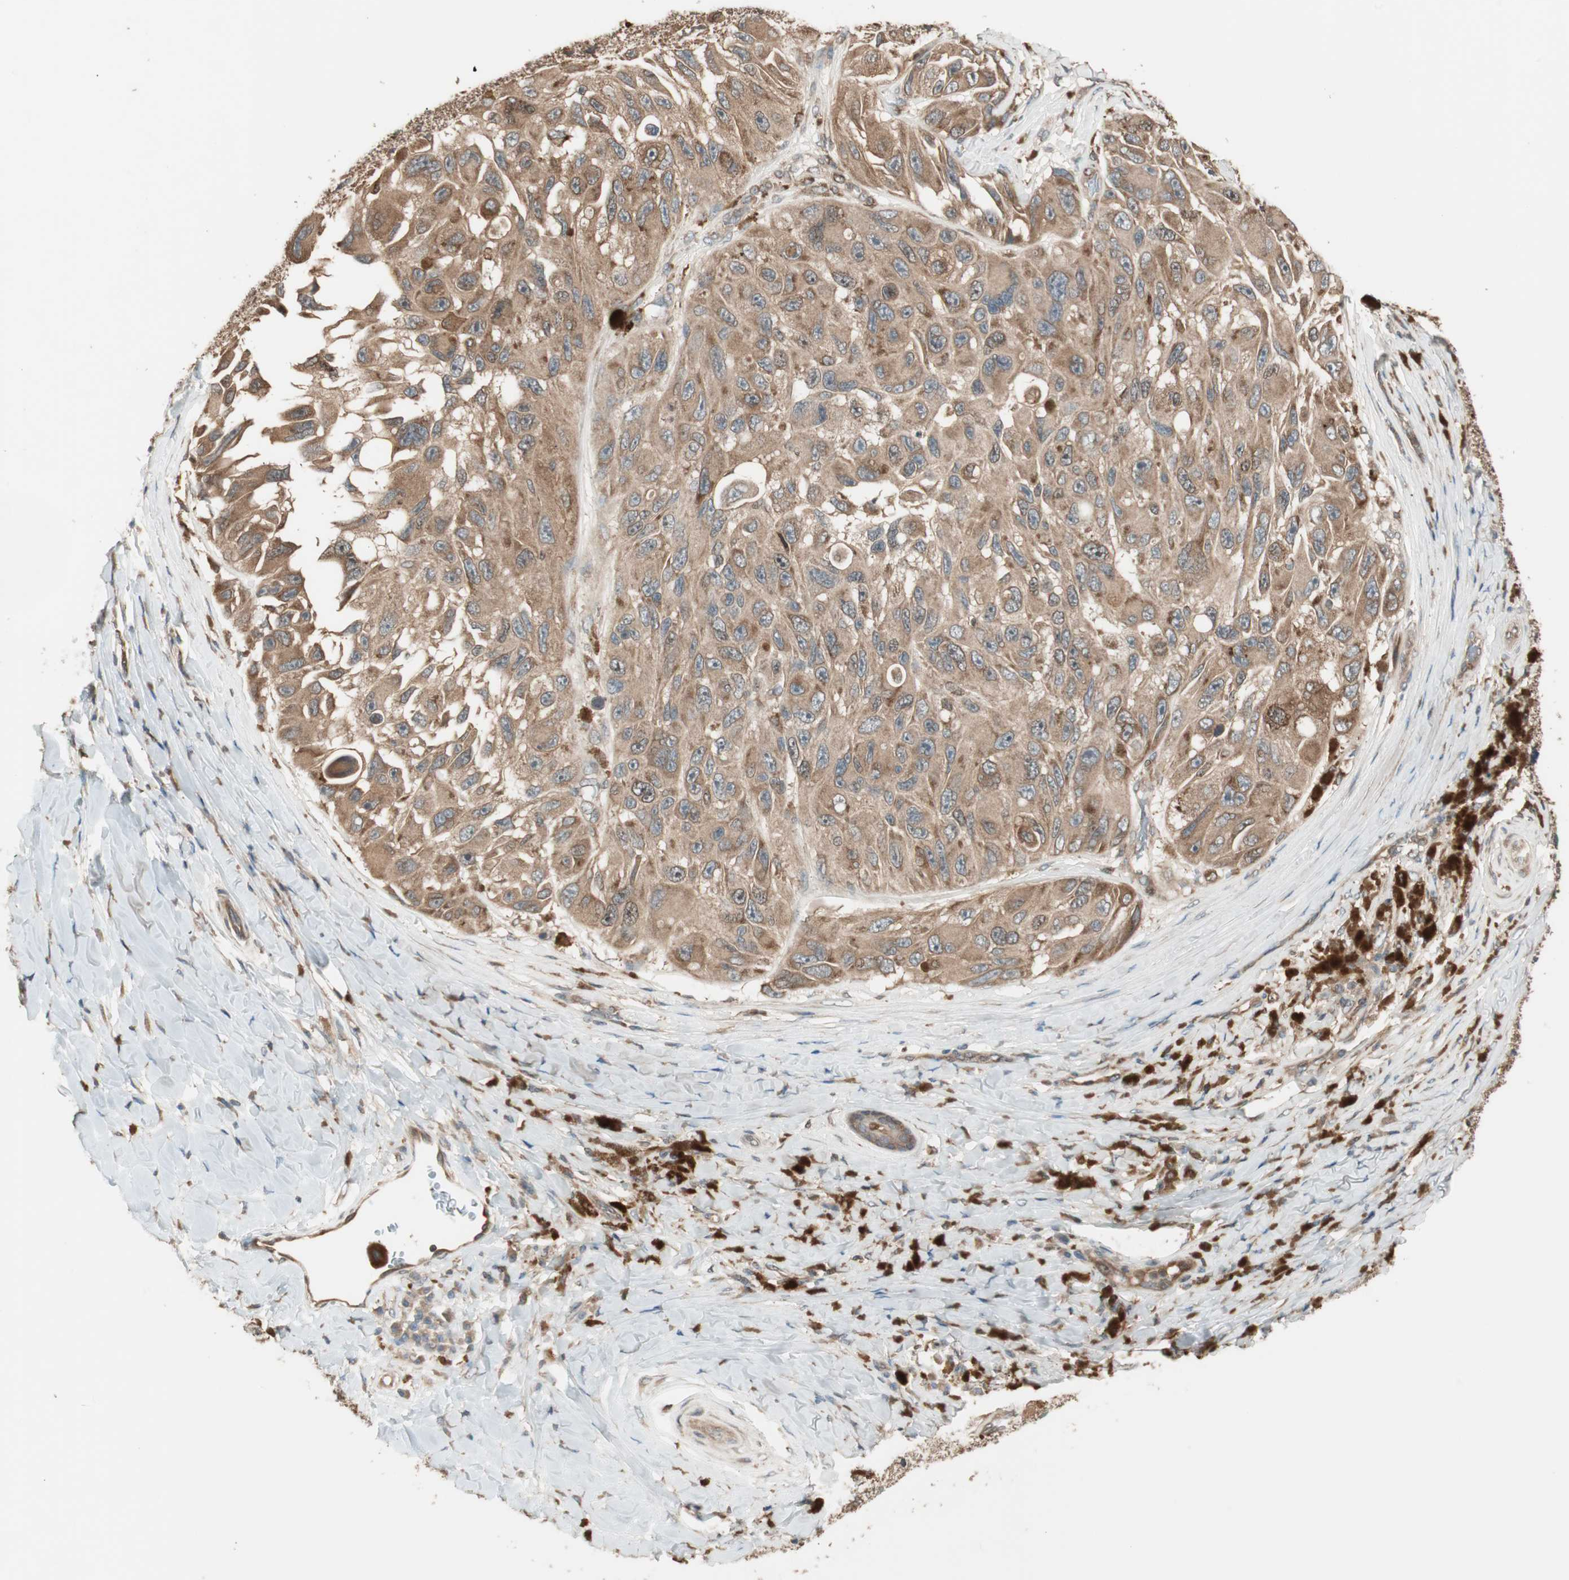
{"staining": {"intensity": "moderate", "quantity": ">75%", "location": "cytoplasmic/membranous"}, "tissue": "melanoma", "cell_type": "Tumor cells", "image_type": "cancer", "snomed": [{"axis": "morphology", "description": "Malignant melanoma, NOS"}, {"axis": "topography", "description": "Skin"}], "caption": "Brown immunohistochemical staining in human melanoma exhibits moderate cytoplasmic/membranous positivity in about >75% of tumor cells.", "gene": "ATP6AP2", "patient": {"sex": "female", "age": 73}}